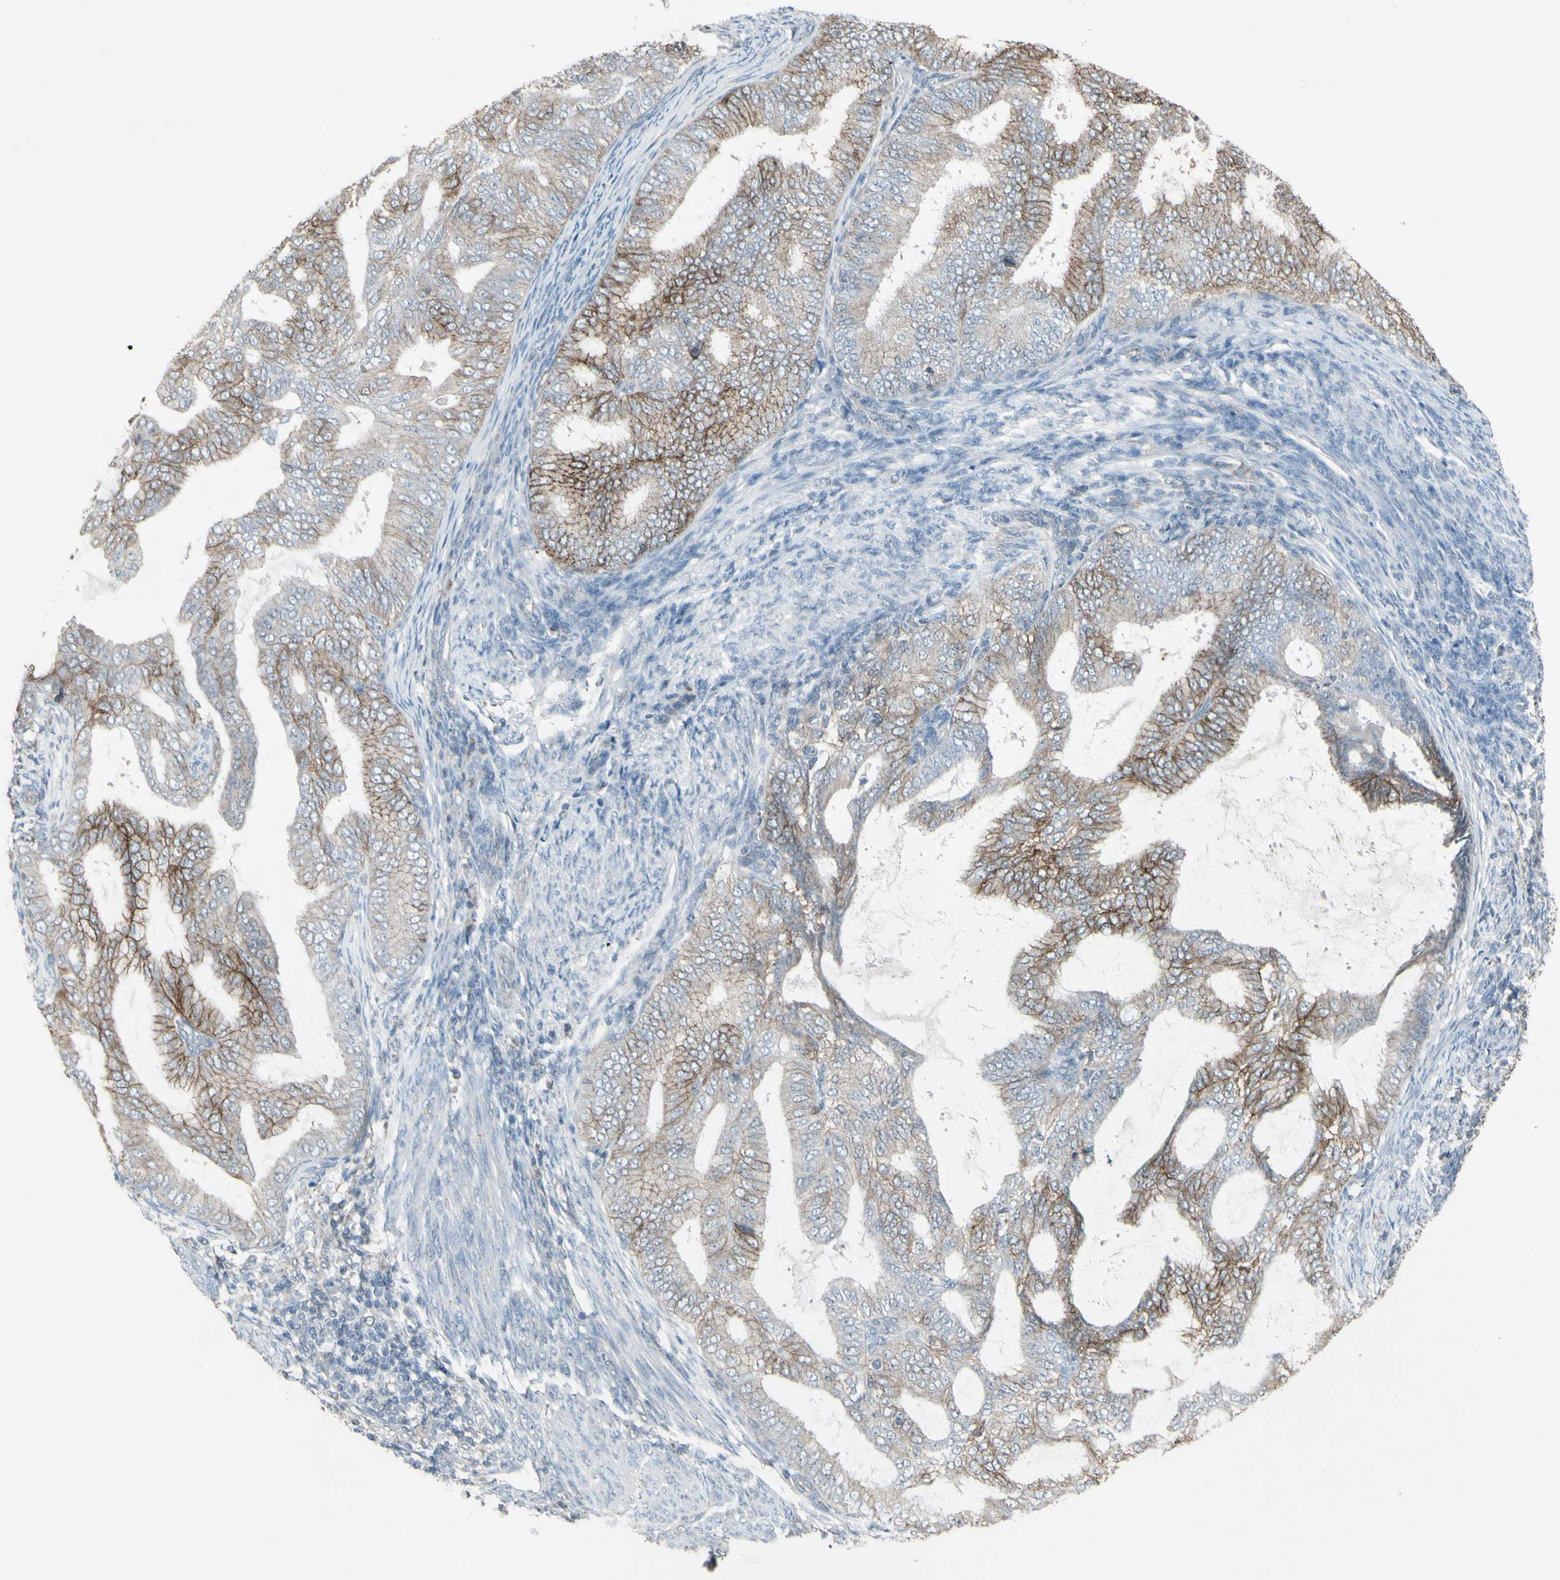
{"staining": {"intensity": "weak", "quantity": ">75%", "location": "cytoplasmic/membranous"}, "tissue": "endometrial cancer", "cell_type": "Tumor cells", "image_type": "cancer", "snomed": [{"axis": "morphology", "description": "Adenocarcinoma, NOS"}, {"axis": "topography", "description": "Endometrium"}], "caption": "A micrograph of human endometrial cancer (adenocarcinoma) stained for a protein demonstrates weak cytoplasmic/membranous brown staining in tumor cells. (Stains: DAB (3,3'-diaminobenzidine) in brown, nuclei in blue, Microscopy: brightfield microscopy at high magnification).", "gene": "FXYD3", "patient": {"sex": "female", "age": 58}}